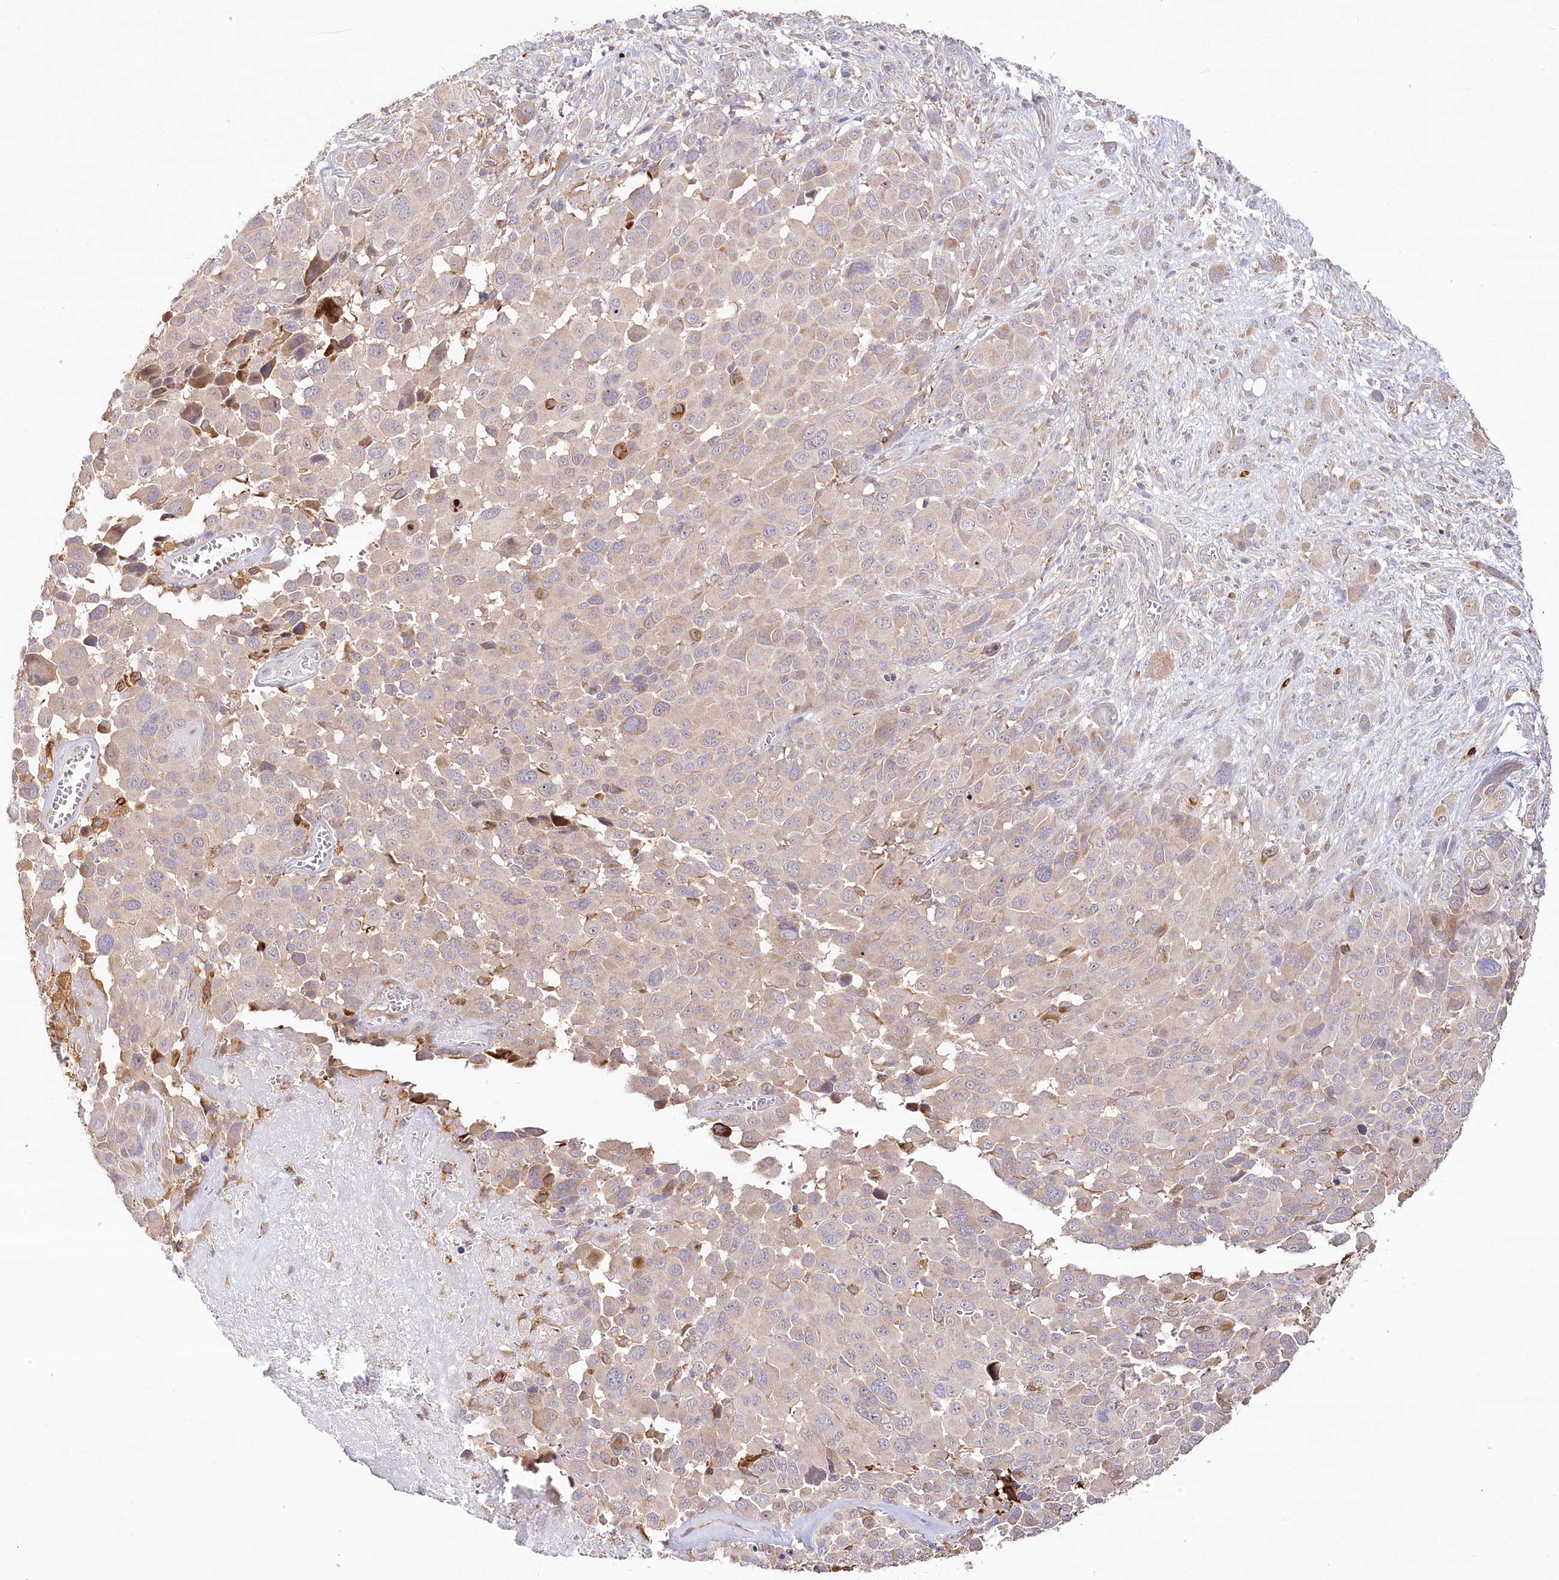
{"staining": {"intensity": "weak", "quantity": ">75%", "location": "cytoplasmic/membranous"}, "tissue": "melanoma", "cell_type": "Tumor cells", "image_type": "cancer", "snomed": [{"axis": "morphology", "description": "Malignant melanoma, NOS"}, {"axis": "topography", "description": "Skin of trunk"}], "caption": "Weak cytoplasmic/membranous staining for a protein is appreciated in approximately >75% of tumor cells of malignant melanoma using immunohistochemistry.", "gene": "DMXL1", "patient": {"sex": "male", "age": 71}}